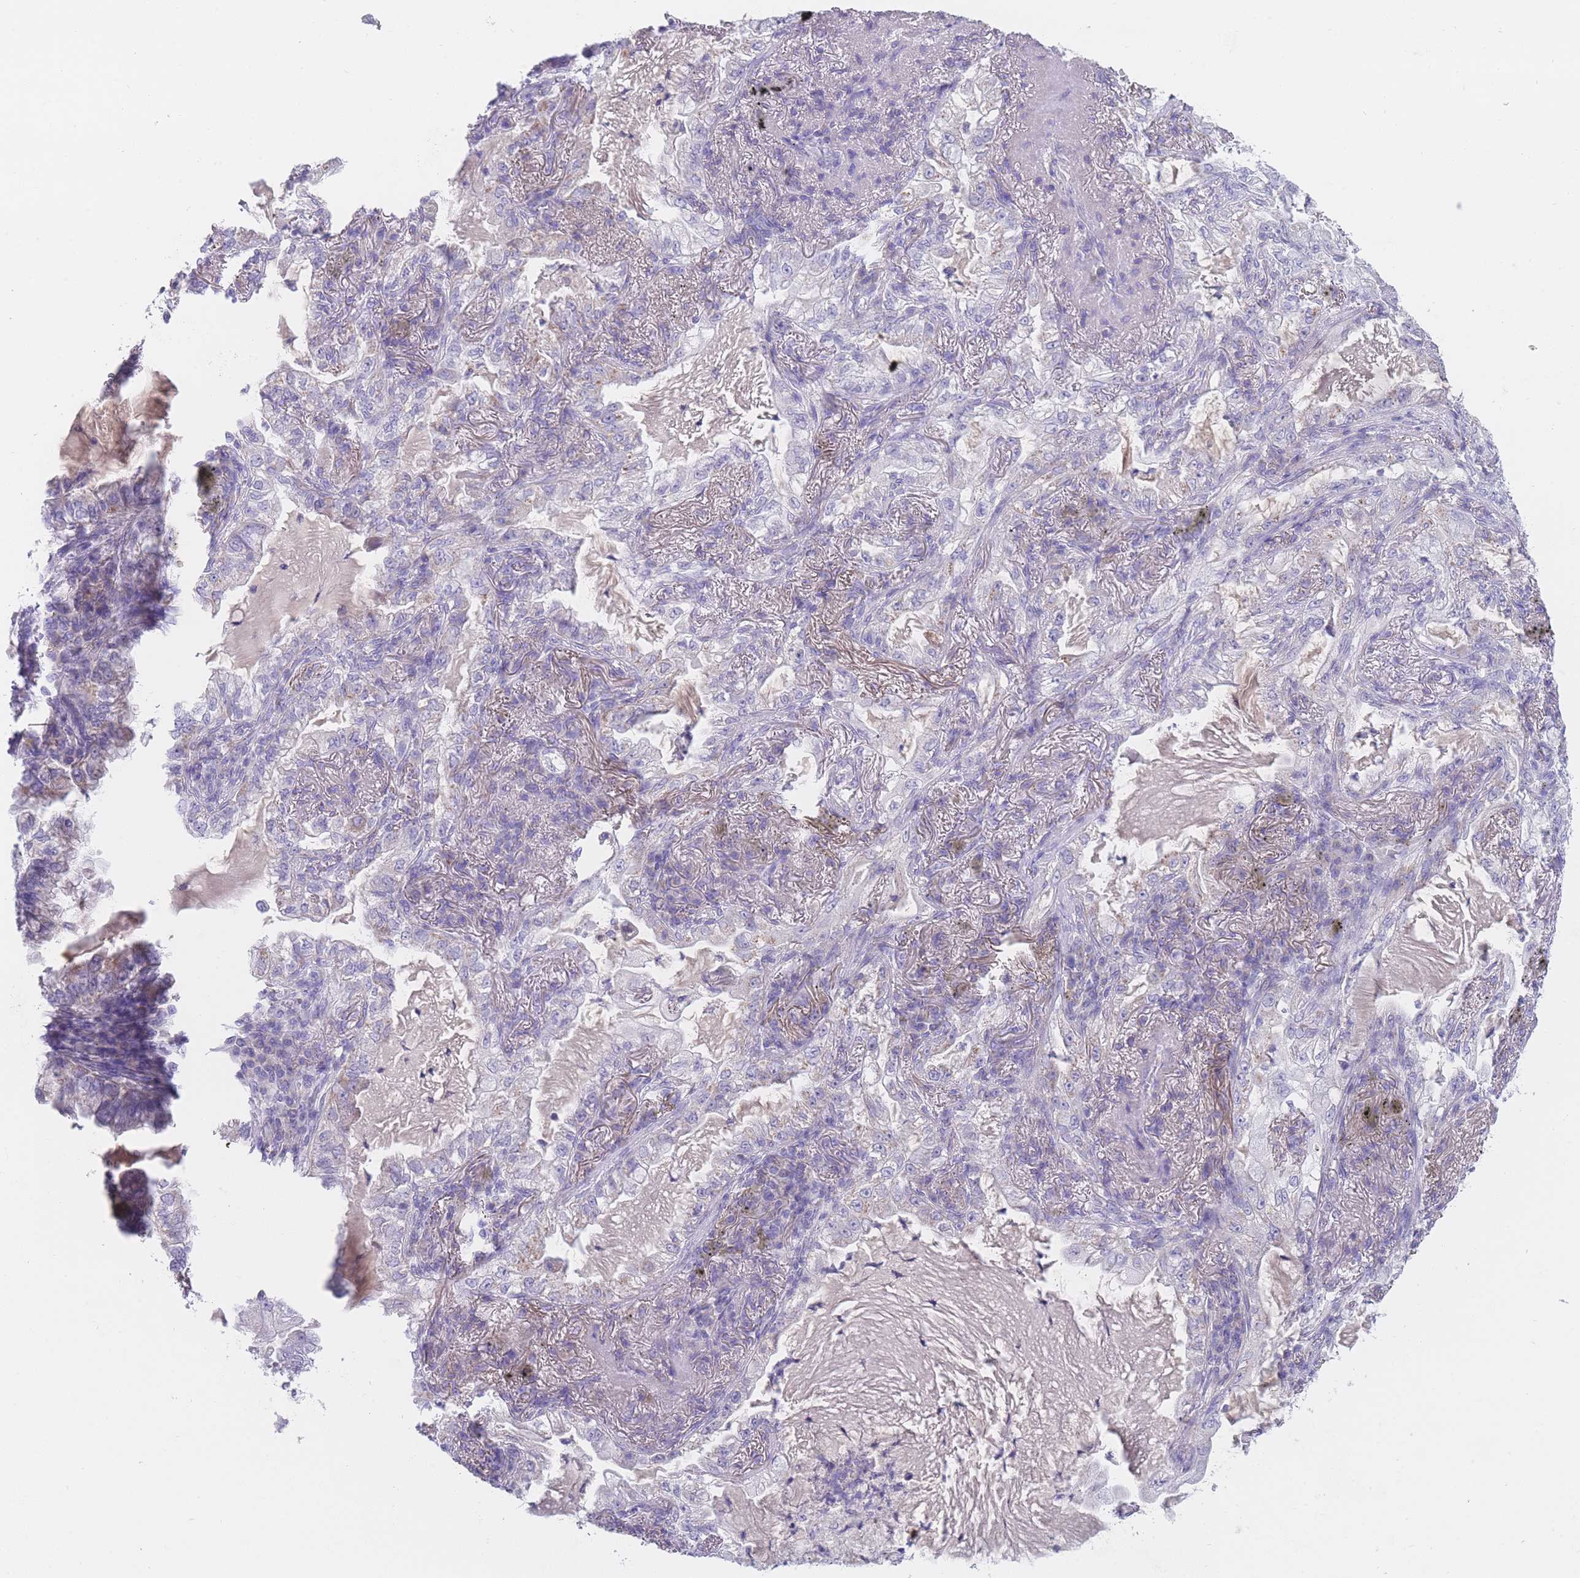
{"staining": {"intensity": "negative", "quantity": "none", "location": "none"}, "tissue": "lung cancer", "cell_type": "Tumor cells", "image_type": "cancer", "snomed": [{"axis": "morphology", "description": "Adenocarcinoma, NOS"}, {"axis": "topography", "description": "Lung"}], "caption": "This is a micrograph of immunohistochemistry (IHC) staining of lung cancer (adenocarcinoma), which shows no positivity in tumor cells.", "gene": "MRPS14", "patient": {"sex": "female", "age": 73}}